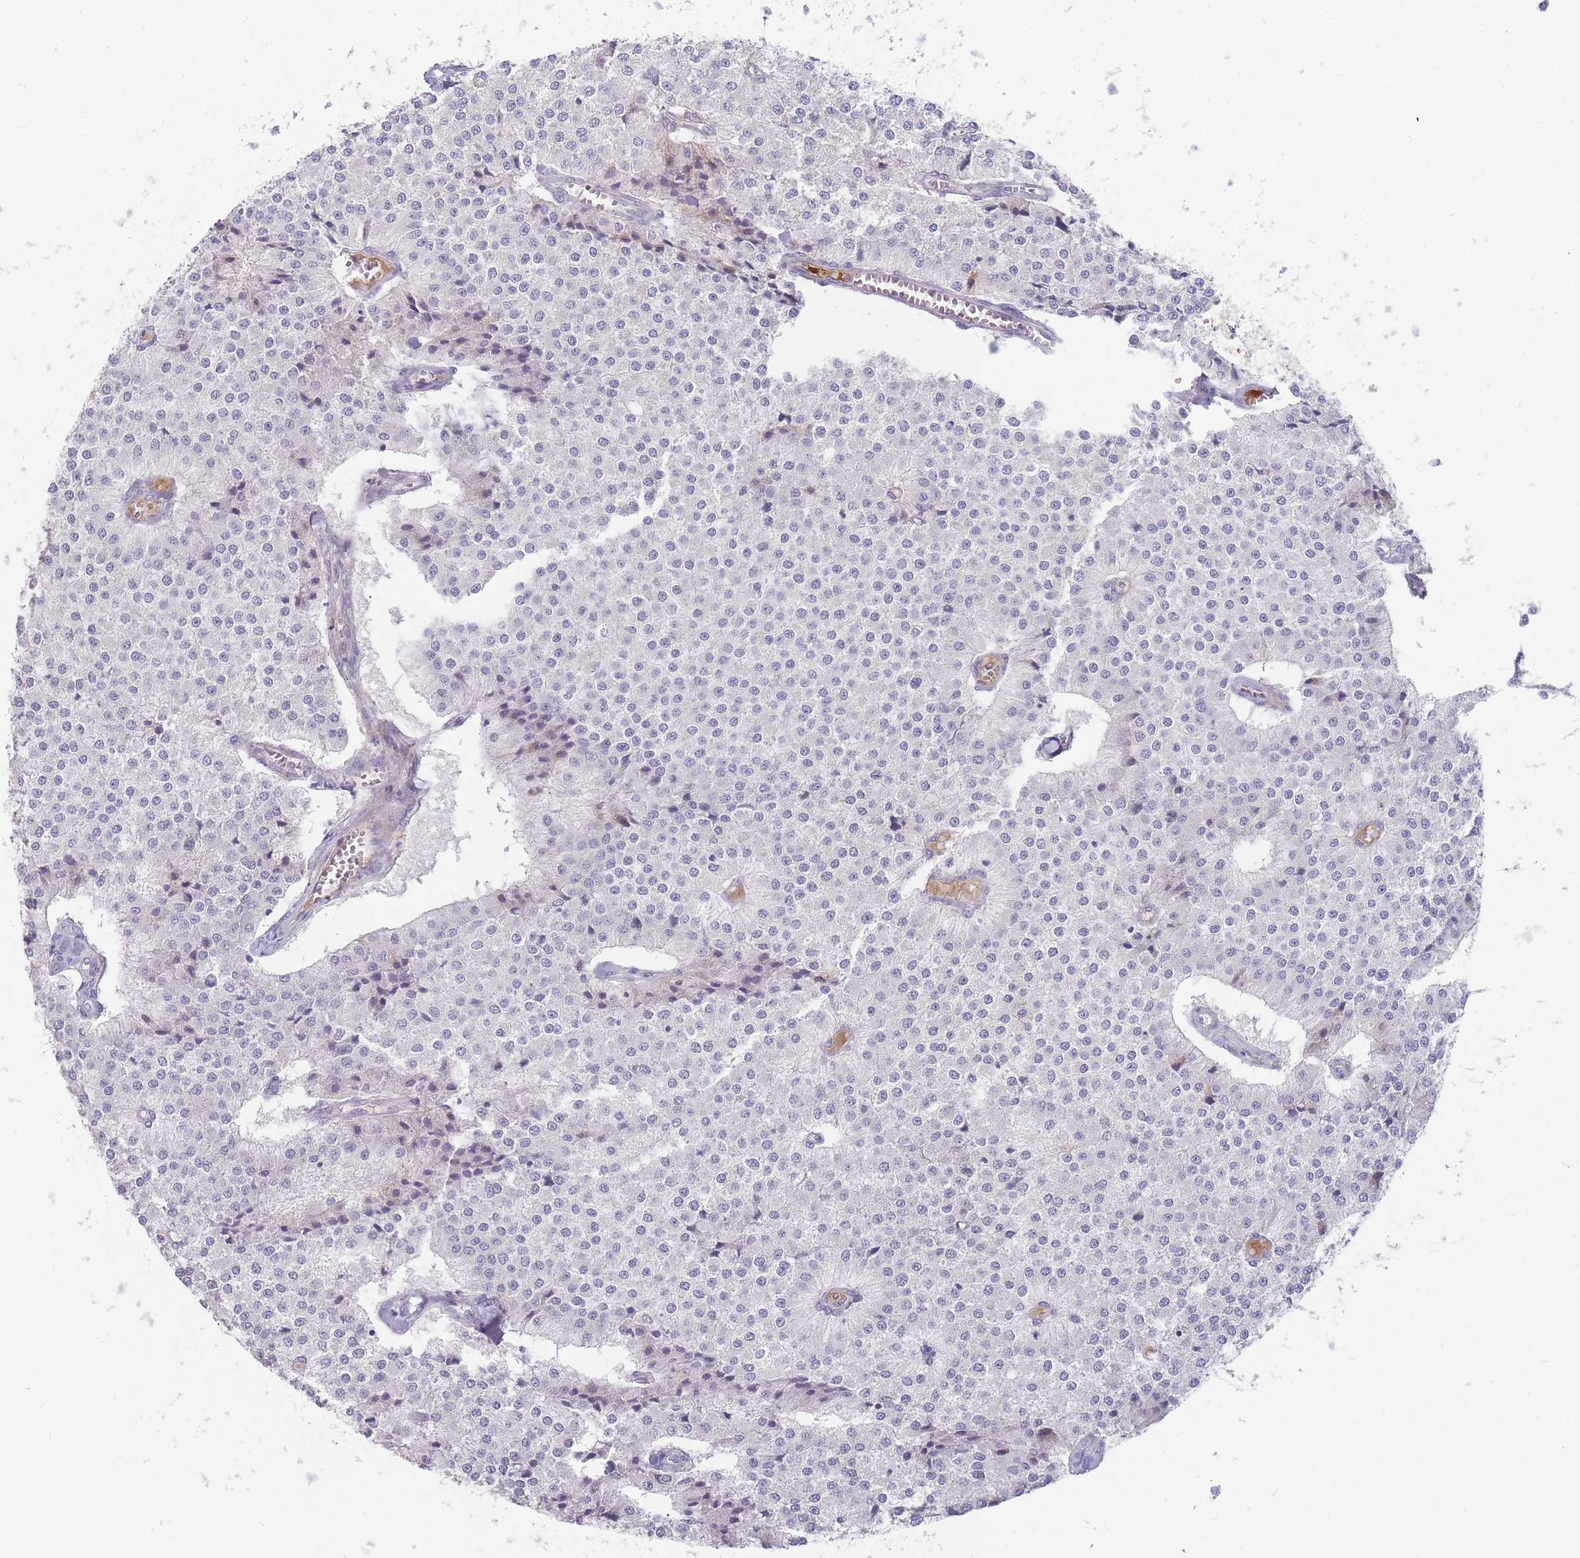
{"staining": {"intensity": "negative", "quantity": "none", "location": "none"}, "tissue": "carcinoid", "cell_type": "Tumor cells", "image_type": "cancer", "snomed": [{"axis": "morphology", "description": "Carcinoid, malignant, NOS"}, {"axis": "topography", "description": "Colon"}], "caption": "IHC of human carcinoid (malignant) shows no staining in tumor cells. (DAB immunohistochemistry (IHC) with hematoxylin counter stain).", "gene": "PRG4", "patient": {"sex": "female", "age": 52}}